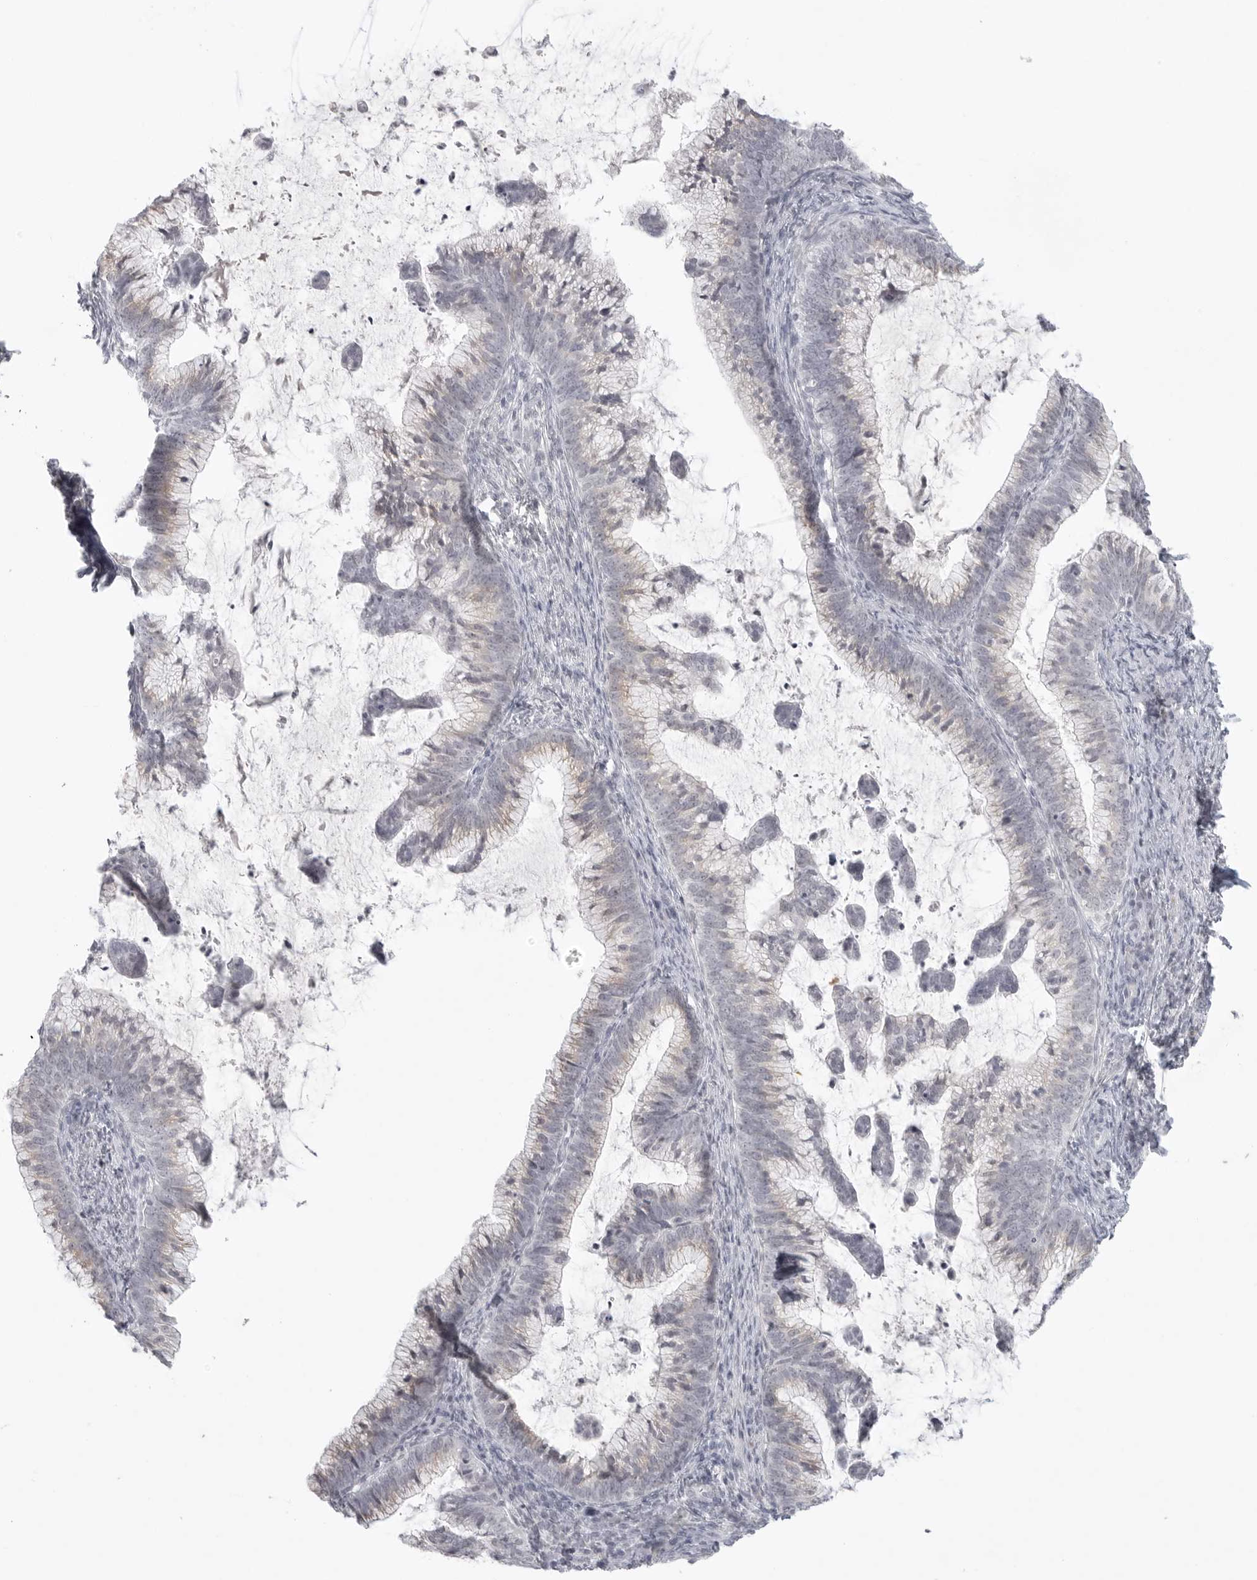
{"staining": {"intensity": "negative", "quantity": "none", "location": "none"}, "tissue": "cervical cancer", "cell_type": "Tumor cells", "image_type": "cancer", "snomed": [{"axis": "morphology", "description": "Adenocarcinoma, NOS"}, {"axis": "topography", "description": "Cervix"}], "caption": "Immunohistochemistry photomicrograph of cervical cancer stained for a protein (brown), which shows no positivity in tumor cells.", "gene": "TCTN3", "patient": {"sex": "female", "age": 36}}